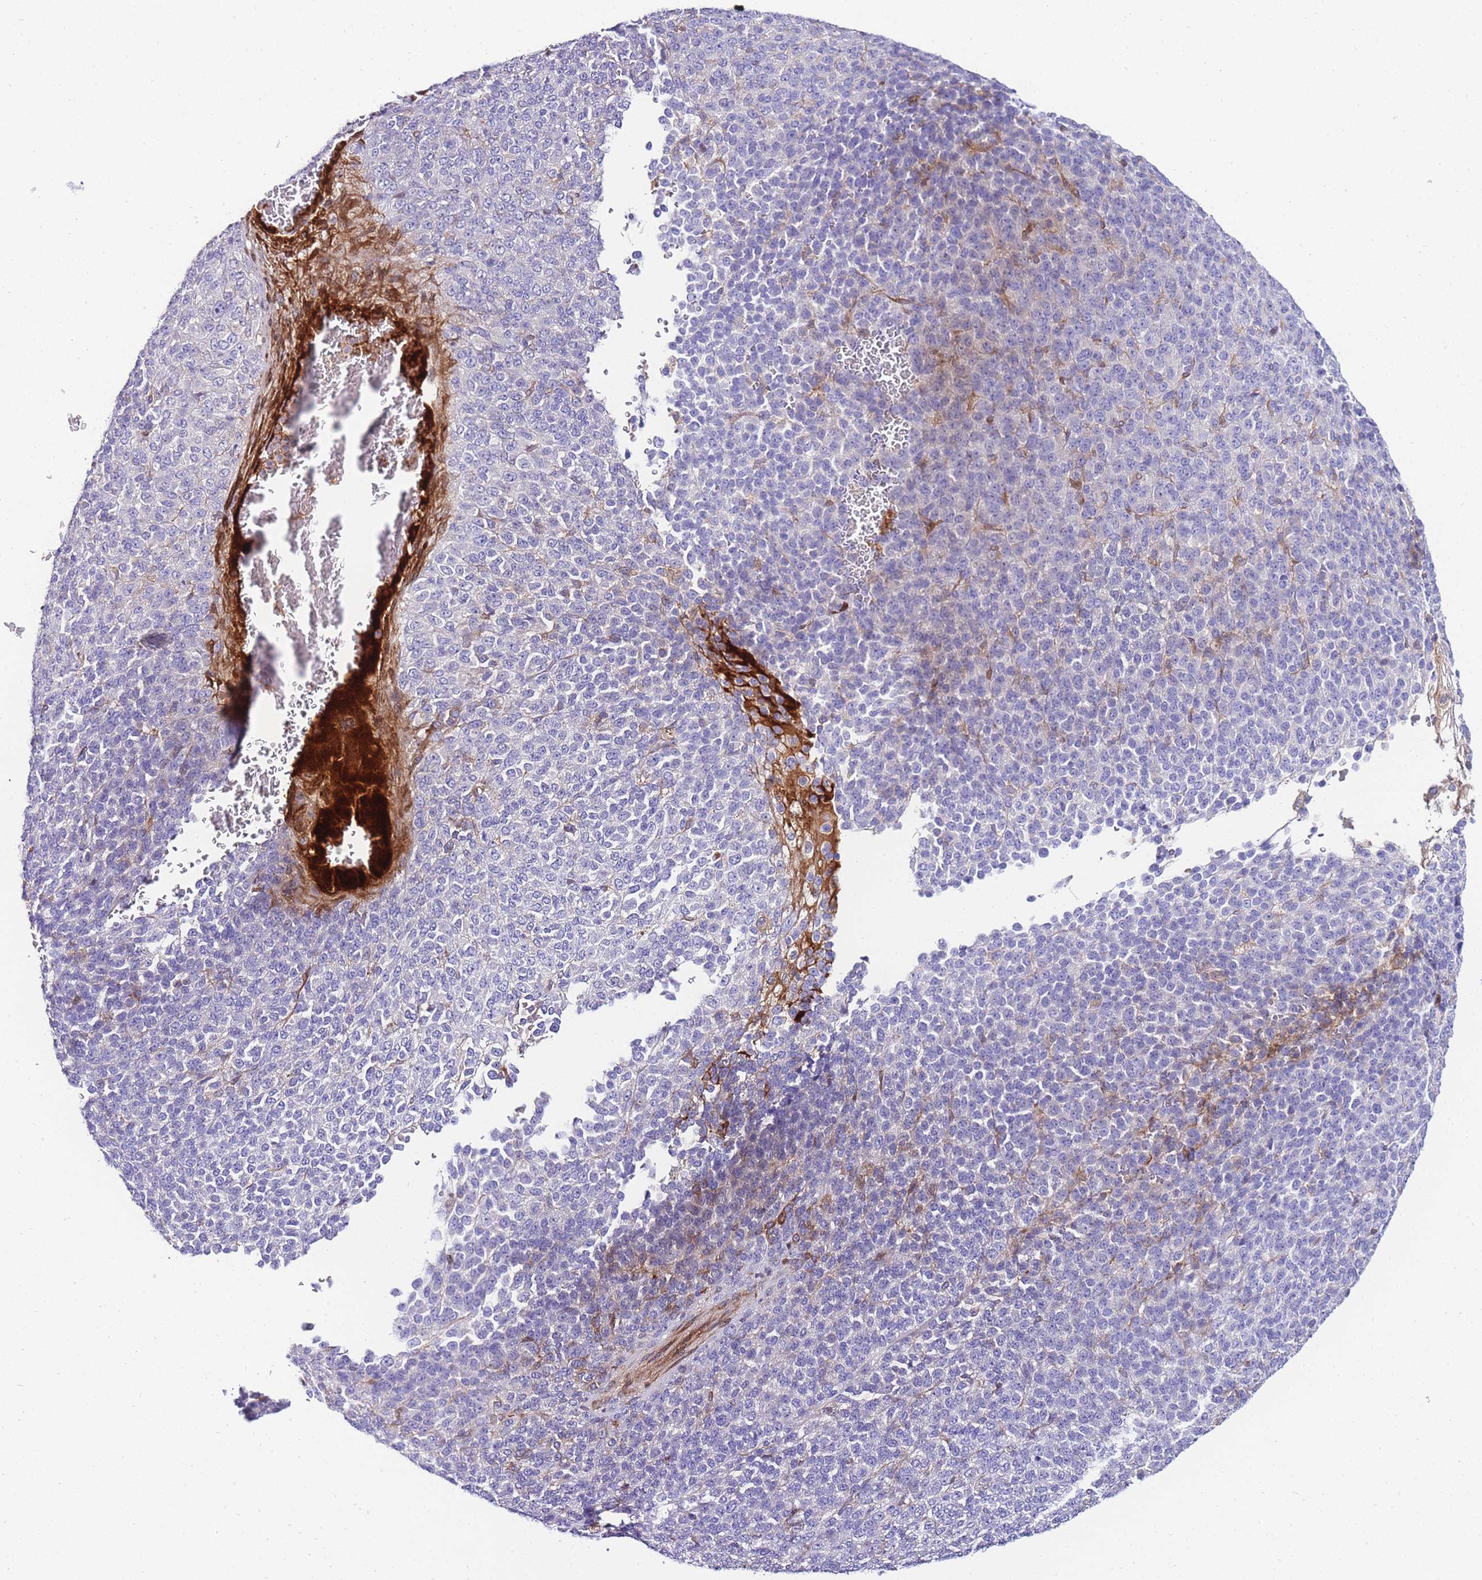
{"staining": {"intensity": "negative", "quantity": "none", "location": "none"}, "tissue": "melanoma", "cell_type": "Tumor cells", "image_type": "cancer", "snomed": [{"axis": "morphology", "description": "Malignant melanoma, Metastatic site"}, {"axis": "topography", "description": "Brain"}], "caption": "An IHC micrograph of melanoma is shown. There is no staining in tumor cells of melanoma.", "gene": "FBN3", "patient": {"sex": "female", "age": 56}}